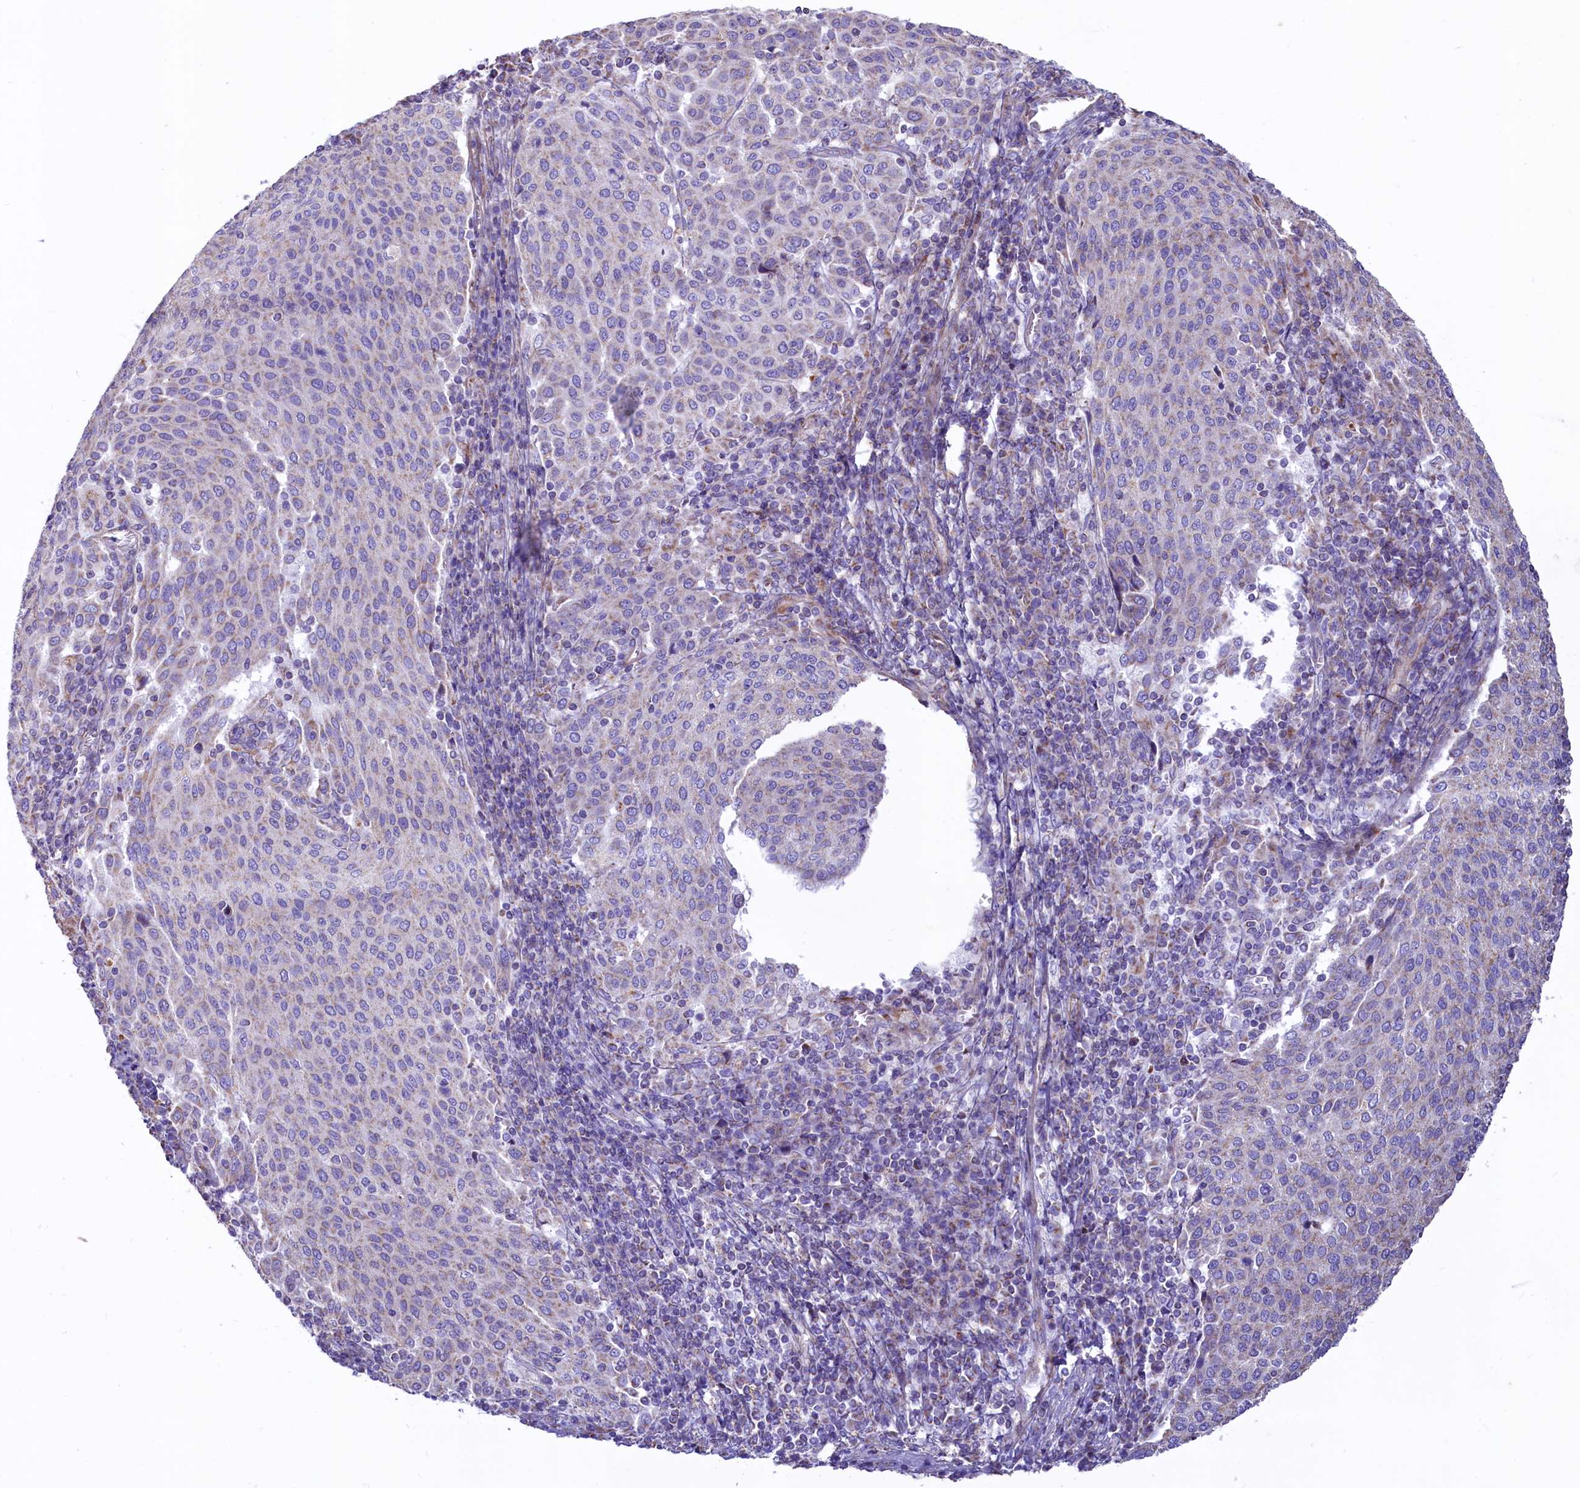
{"staining": {"intensity": "negative", "quantity": "none", "location": "none"}, "tissue": "cervical cancer", "cell_type": "Tumor cells", "image_type": "cancer", "snomed": [{"axis": "morphology", "description": "Squamous cell carcinoma, NOS"}, {"axis": "topography", "description": "Cervix"}], "caption": "An image of cervical cancer stained for a protein displays no brown staining in tumor cells. (Brightfield microscopy of DAB (3,3'-diaminobenzidine) immunohistochemistry (IHC) at high magnification).", "gene": "VWCE", "patient": {"sex": "female", "age": 46}}